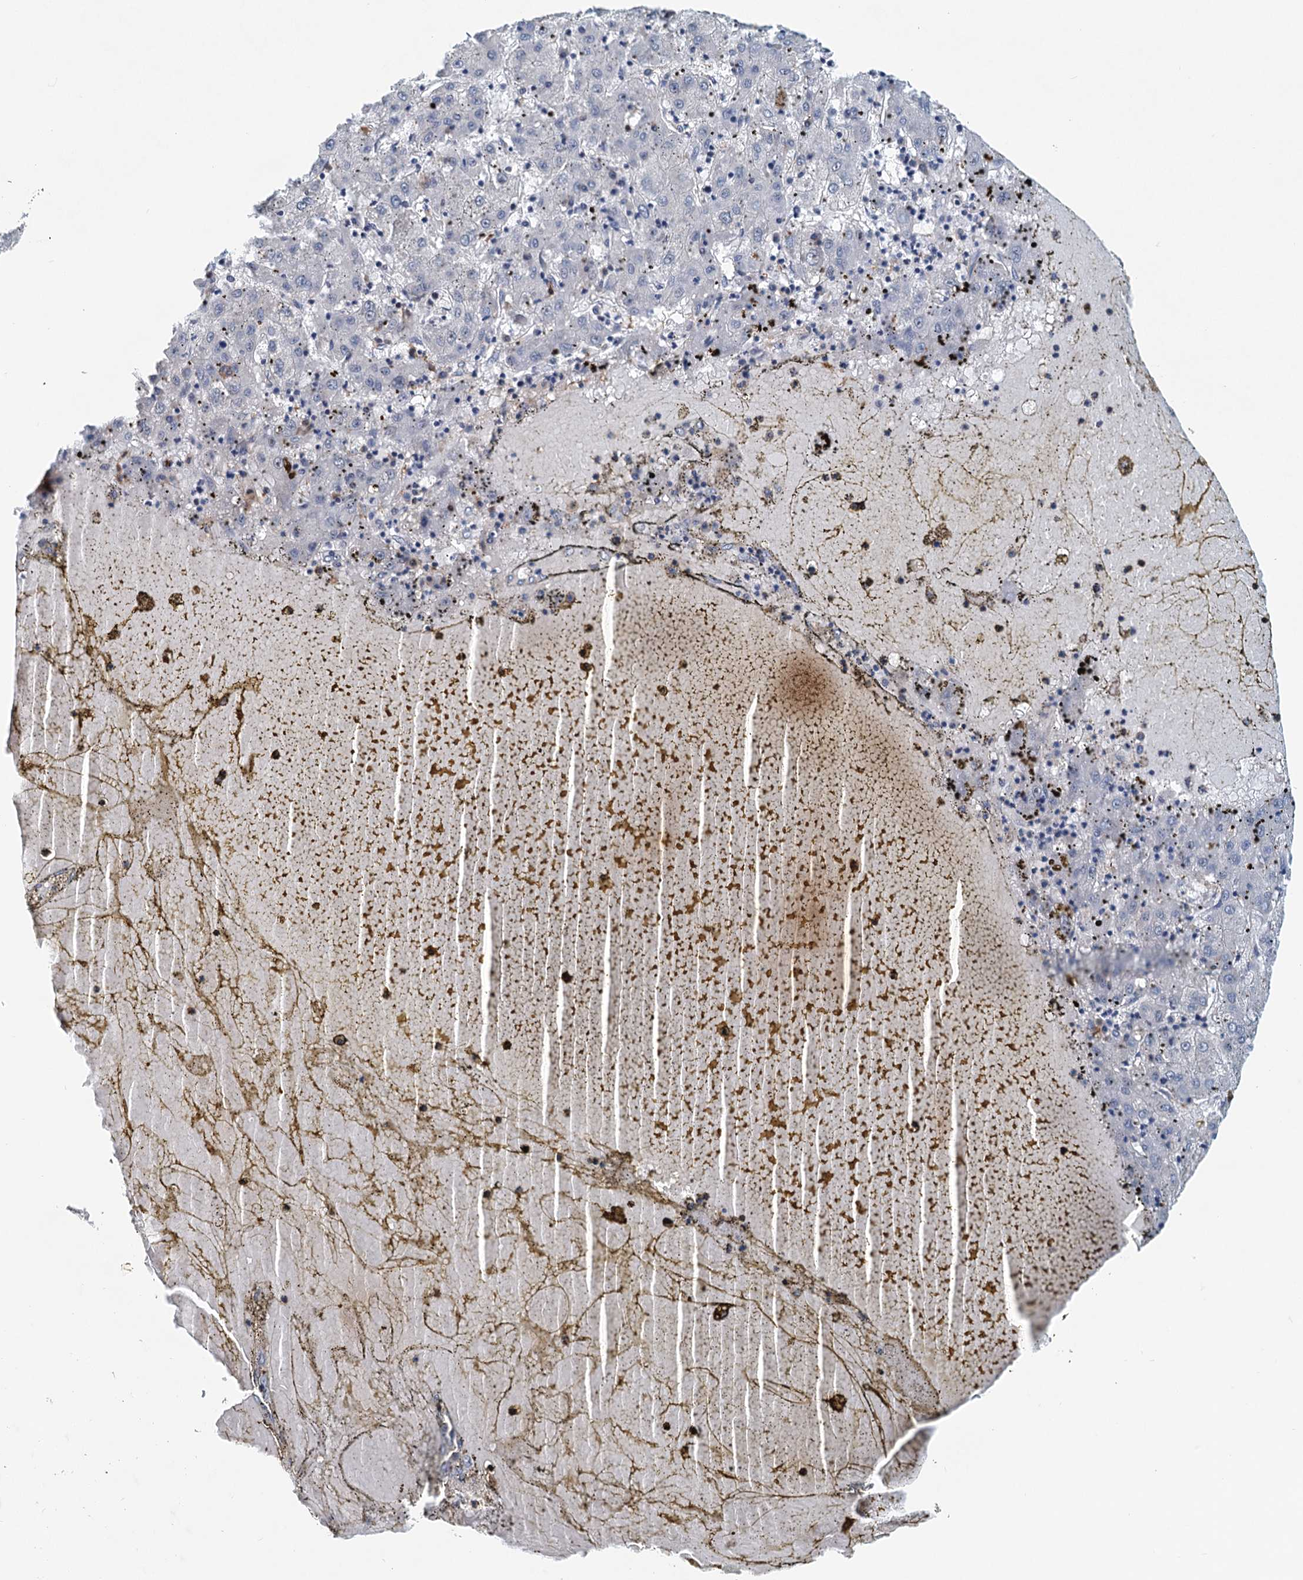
{"staining": {"intensity": "negative", "quantity": "none", "location": "none"}, "tissue": "liver cancer", "cell_type": "Tumor cells", "image_type": "cancer", "snomed": [{"axis": "morphology", "description": "Carcinoma, Hepatocellular, NOS"}, {"axis": "topography", "description": "Liver"}], "caption": "Histopathology image shows no protein positivity in tumor cells of liver hepatocellular carcinoma tissue. The staining was performed using DAB (3,3'-diaminobenzidine) to visualize the protein expression in brown, while the nuclei were stained in blue with hematoxylin (Magnification: 20x).", "gene": "SPINDOC", "patient": {"sex": "male", "age": 72}}